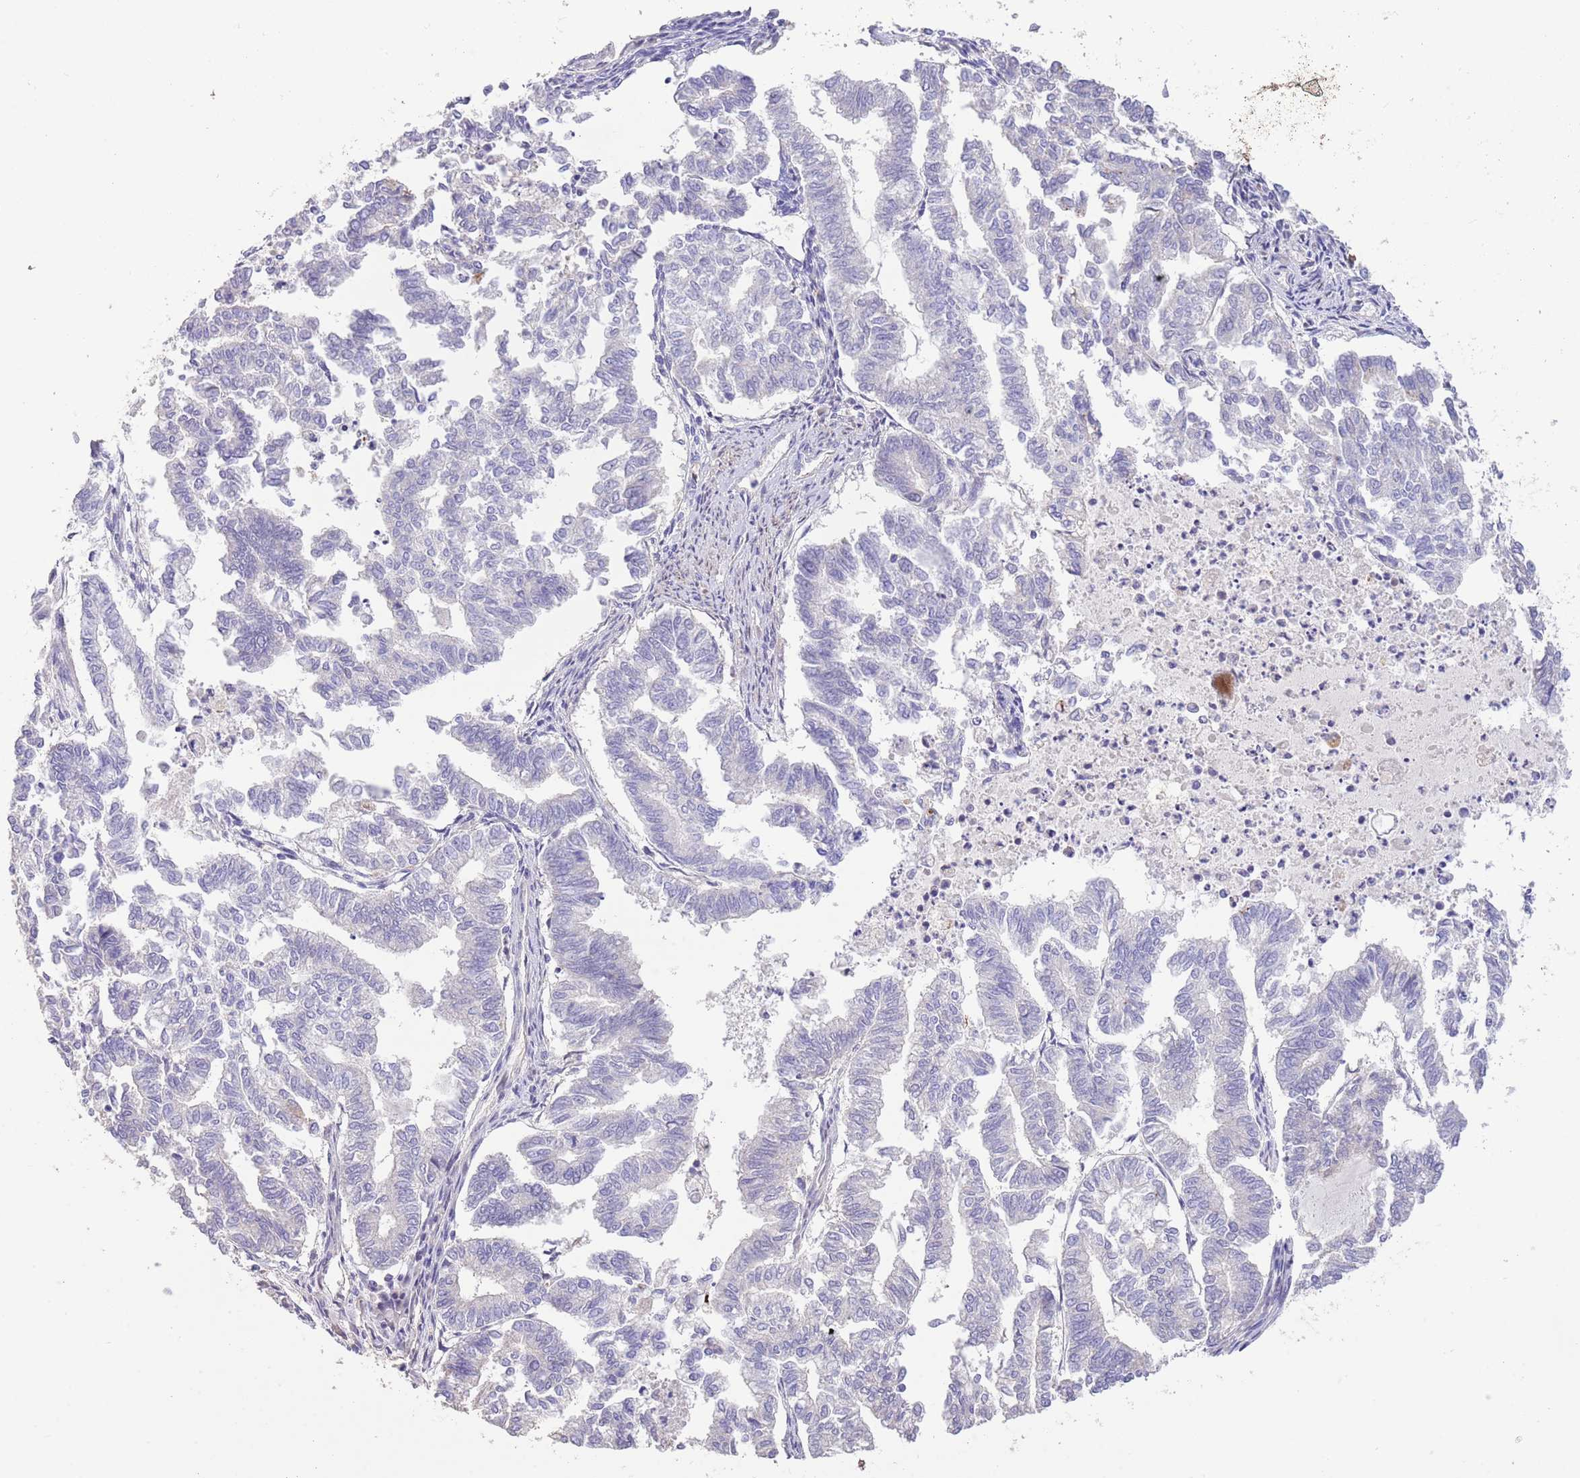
{"staining": {"intensity": "negative", "quantity": "none", "location": "none"}, "tissue": "endometrial cancer", "cell_type": "Tumor cells", "image_type": "cancer", "snomed": [{"axis": "morphology", "description": "Adenocarcinoma, NOS"}, {"axis": "topography", "description": "Endometrium"}], "caption": "Protein analysis of adenocarcinoma (endometrial) demonstrates no significant expression in tumor cells.", "gene": "SFTPA1", "patient": {"sex": "female", "age": 79}}